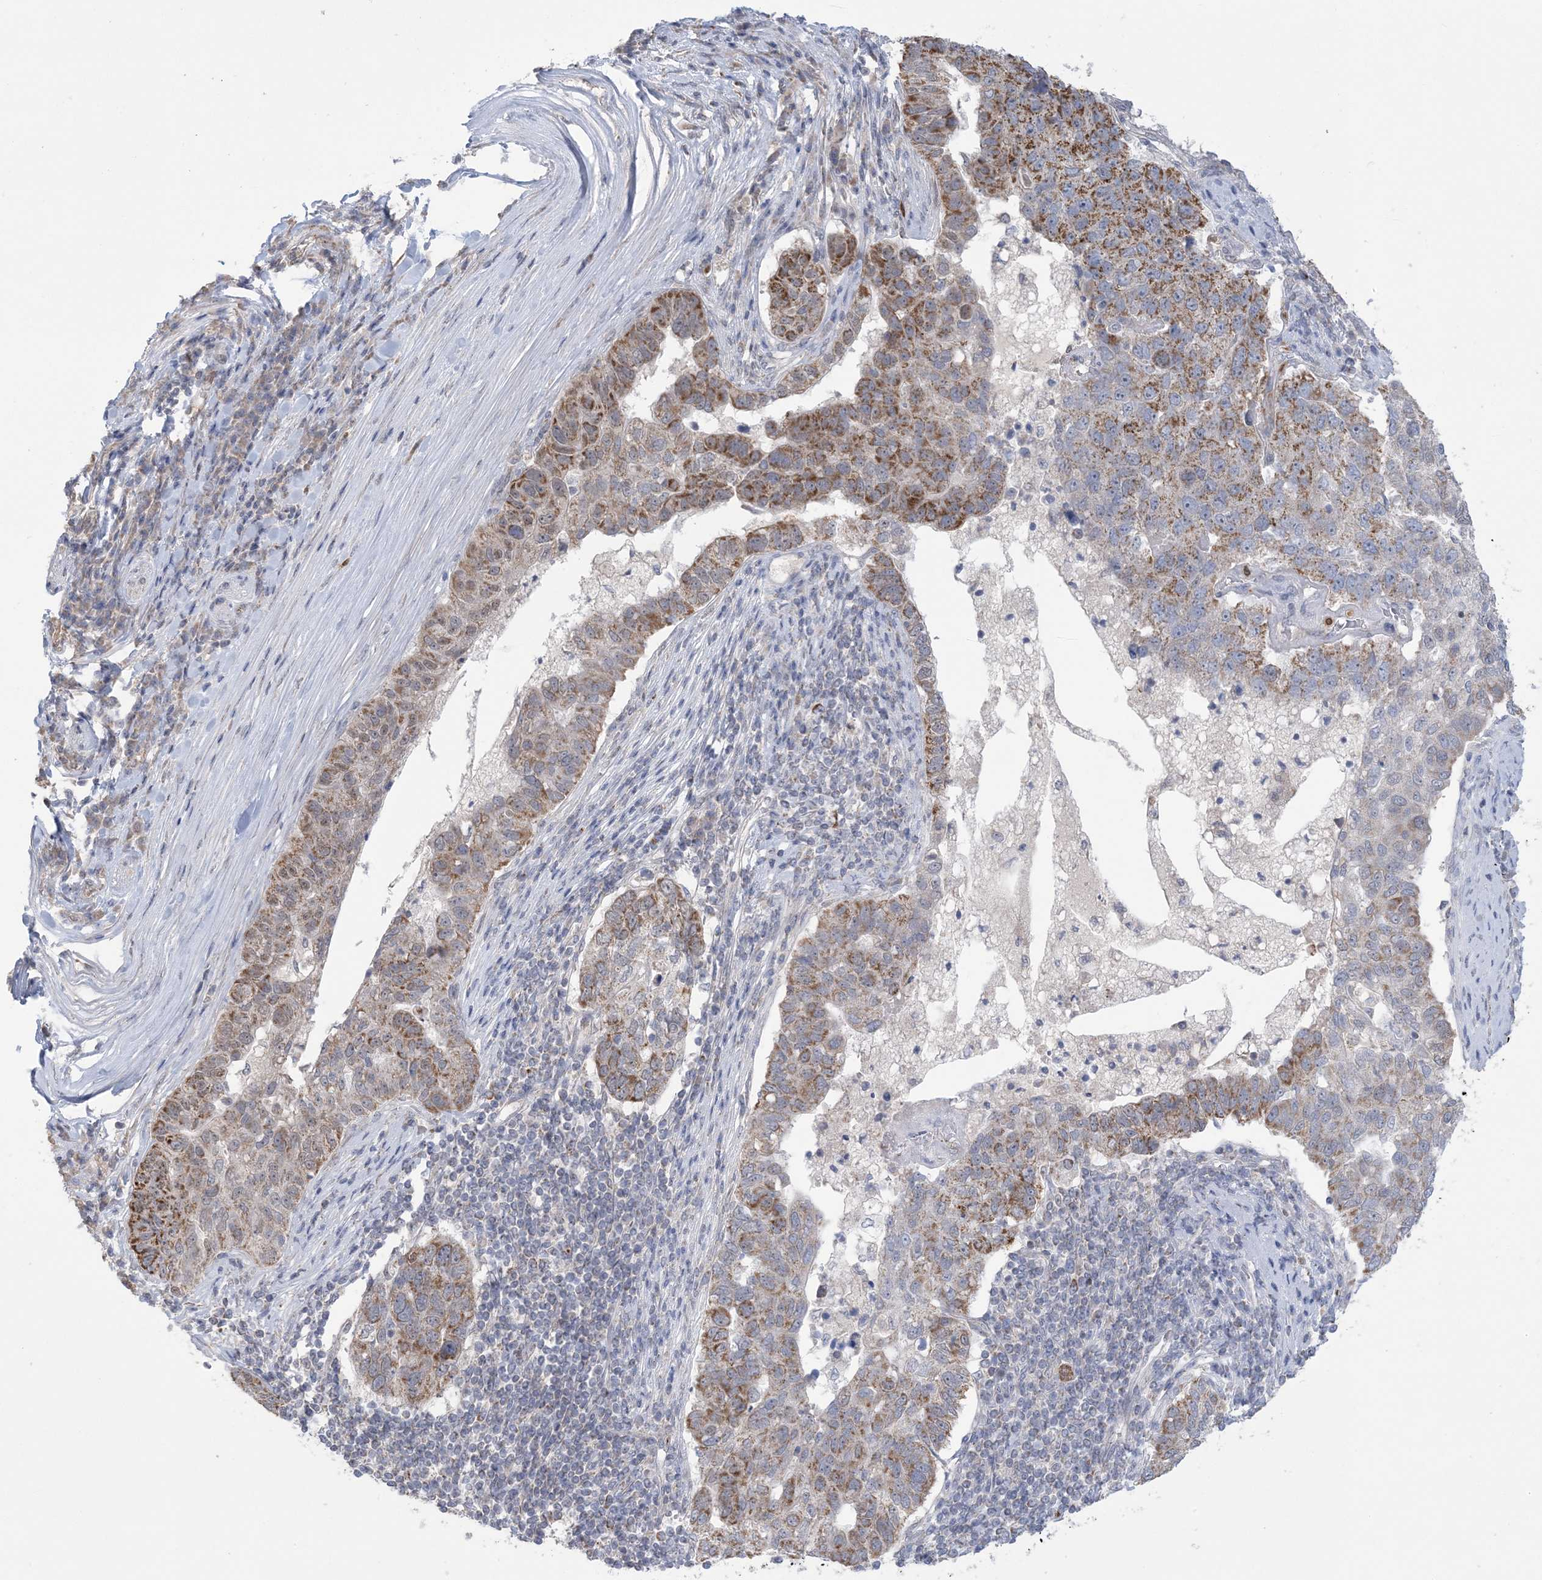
{"staining": {"intensity": "moderate", "quantity": ">75%", "location": "cytoplasmic/membranous"}, "tissue": "pancreatic cancer", "cell_type": "Tumor cells", "image_type": "cancer", "snomed": [{"axis": "morphology", "description": "Adenocarcinoma, NOS"}, {"axis": "topography", "description": "Pancreas"}], "caption": "Immunohistochemical staining of human pancreatic cancer shows moderate cytoplasmic/membranous protein positivity in about >75% of tumor cells.", "gene": "TRMT10C", "patient": {"sex": "female", "age": 61}}